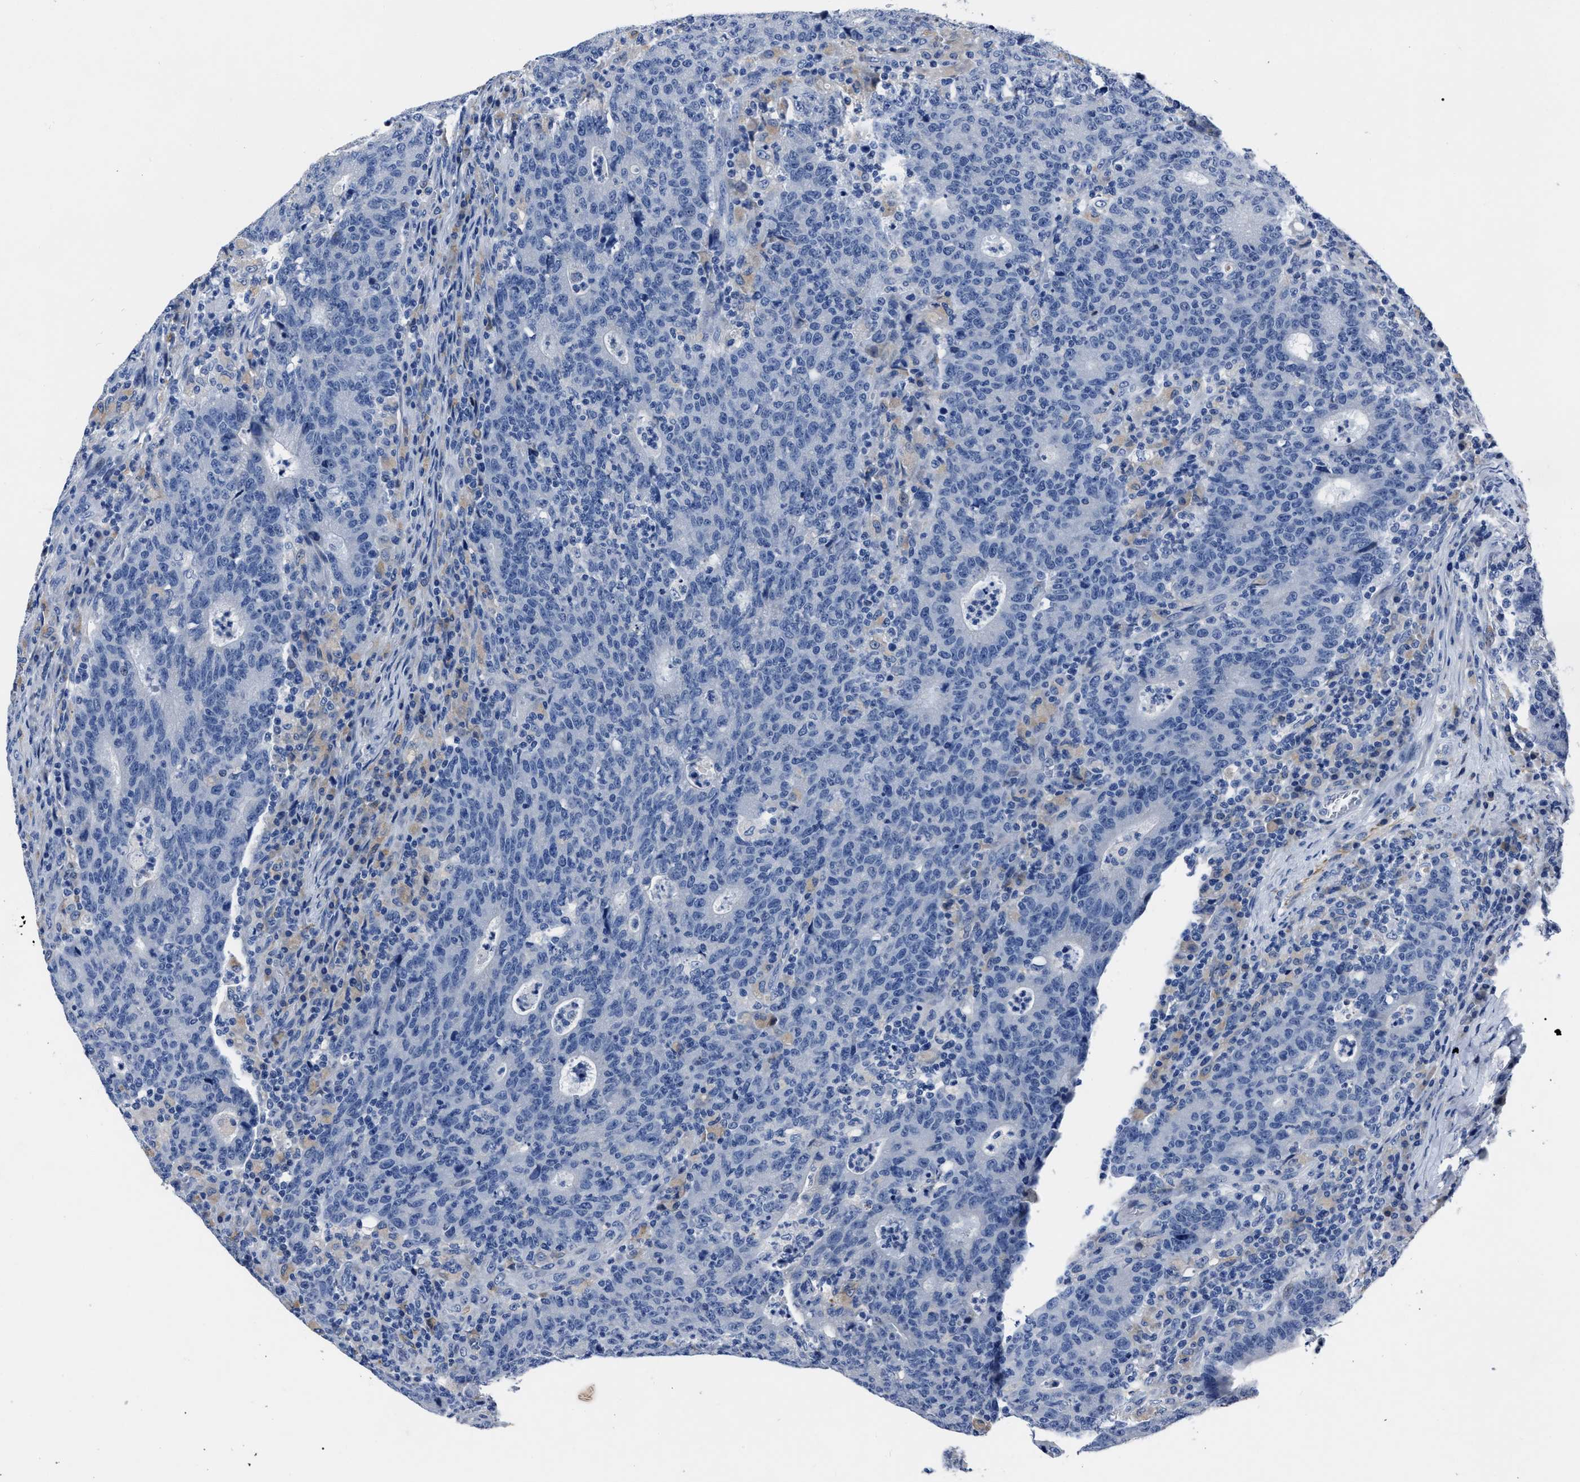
{"staining": {"intensity": "negative", "quantity": "none", "location": "none"}, "tissue": "colorectal cancer", "cell_type": "Tumor cells", "image_type": "cancer", "snomed": [{"axis": "morphology", "description": "Adenocarcinoma, NOS"}, {"axis": "topography", "description": "Colon"}], "caption": "Tumor cells are negative for brown protein staining in colorectal adenocarcinoma.", "gene": "MOV10L1", "patient": {"sex": "female", "age": 75}}